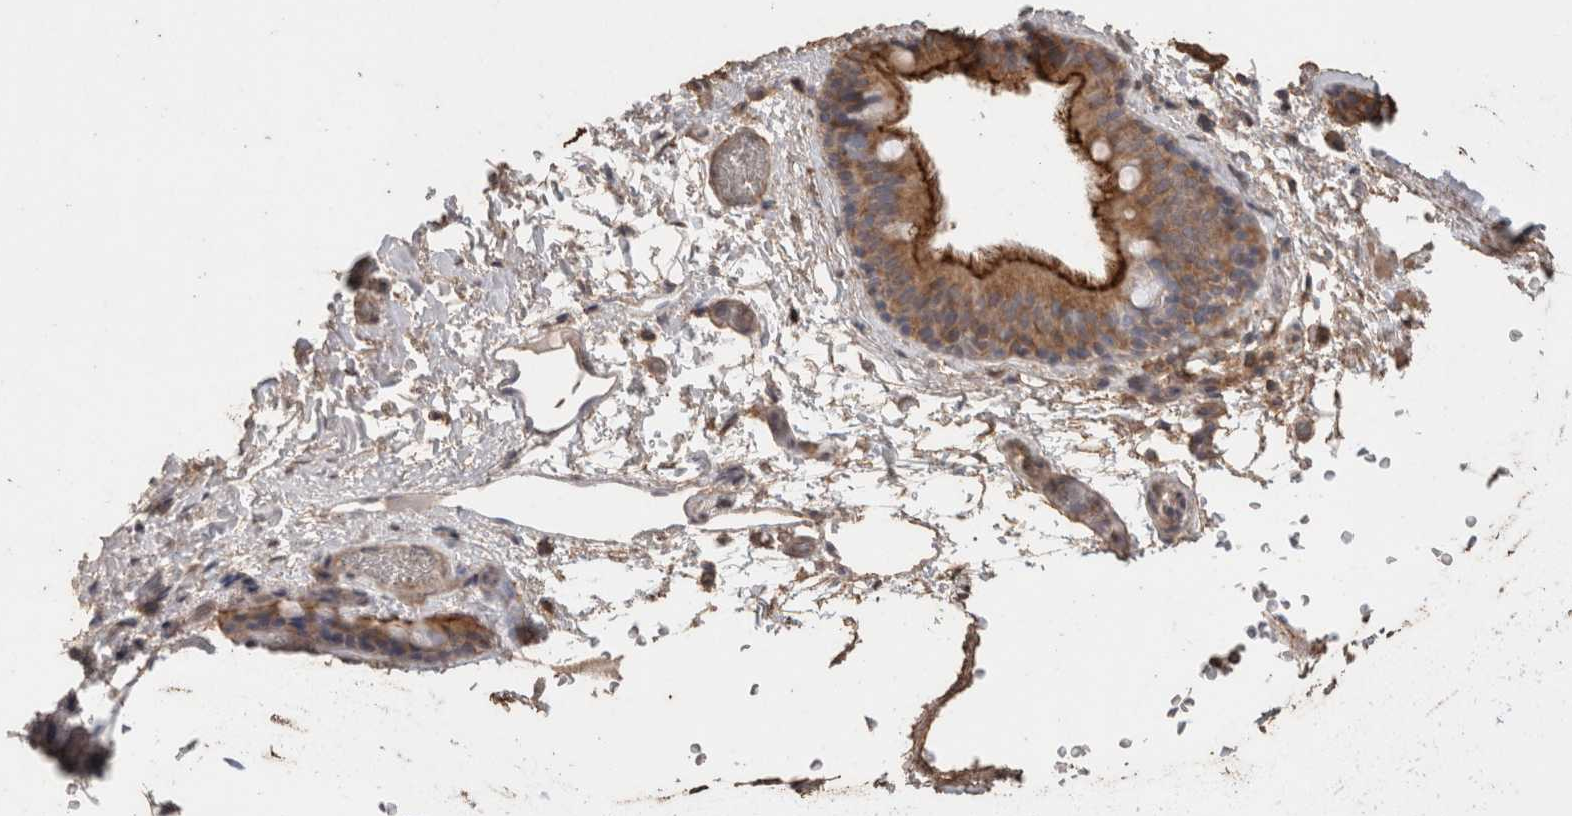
{"staining": {"intensity": "strong", "quantity": ">75%", "location": "cytoplasmic/membranous"}, "tissue": "bronchus", "cell_type": "Respiratory epithelial cells", "image_type": "normal", "snomed": [{"axis": "morphology", "description": "Normal tissue, NOS"}, {"axis": "topography", "description": "Cartilage tissue"}], "caption": "Protein expression by immunohistochemistry displays strong cytoplasmic/membranous expression in about >75% of respiratory epithelial cells in benign bronchus.", "gene": "CX3CL1", "patient": {"sex": "female", "age": 63}}